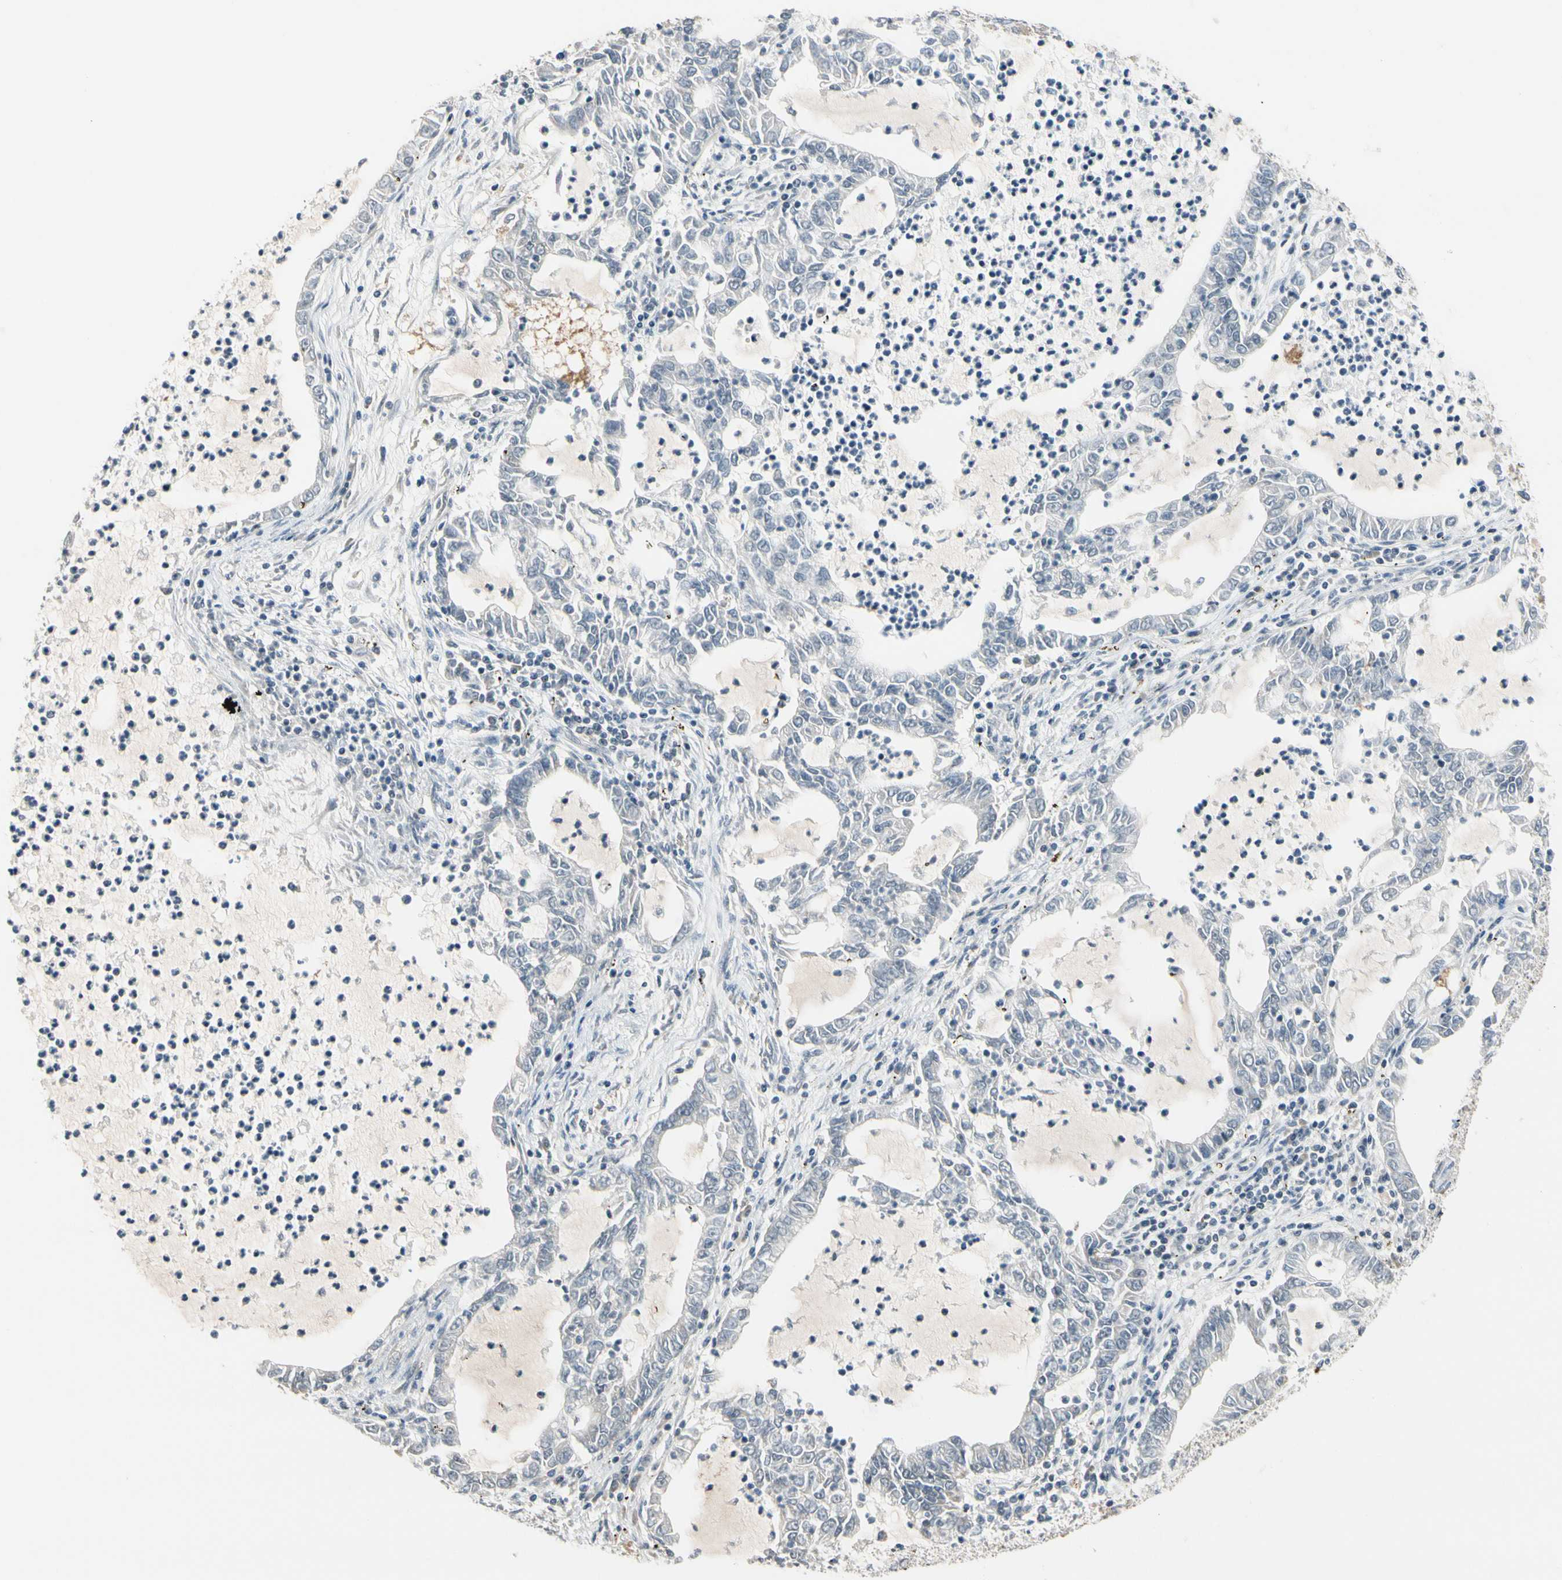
{"staining": {"intensity": "weak", "quantity": "25%-75%", "location": "cytoplasmic/membranous"}, "tissue": "lung cancer", "cell_type": "Tumor cells", "image_type": "cancer", "snomed": [{"axis": "morphology", "description": "Adenocarcinoma, NOS"}, {"axis": "topography", "description": "Lung"}], "caption": "Human lung adenocarcinoma stained with a brown dye shows weak cytoplasmic/membranous positive positivity in approximately 25%-75% of tumor cells.", "gene": "PIP5K1B", "patient": {"sex": "female", "age": 51}}